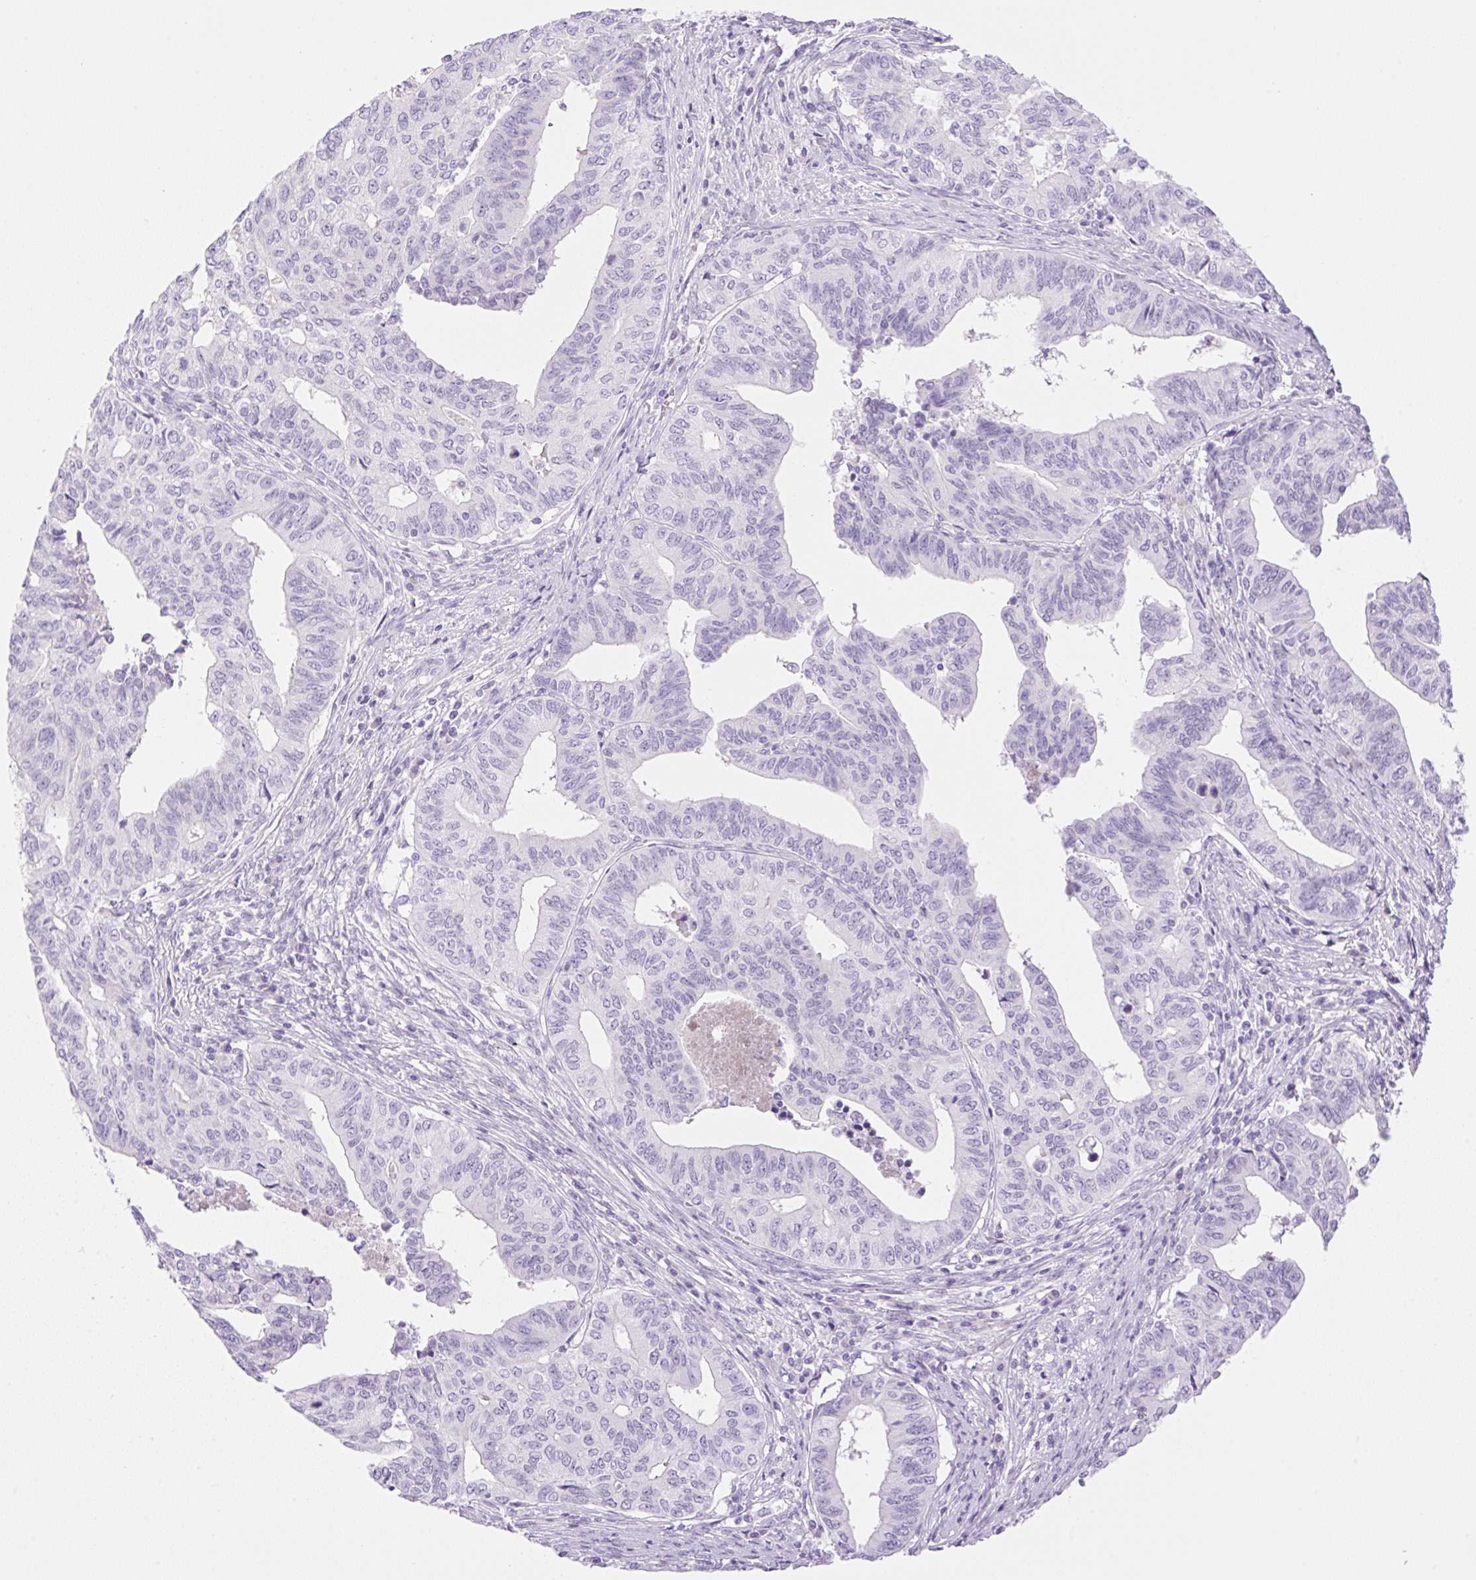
{"staining": {"intensity": "negative", "quantity": "none", "location": "none"}, "tissue": "endometrial cancer", "cell_type": "Tumor cells", "image_type": "cancer", "snomed": [{"axis": "morphology", "description": "Adenocarcinoma, NOS"}, {"axis": "topography", "description": "Endometrium"}], "caption": "Endometrial cancer was stained to show a protein in brown. There is no significant staining in tumor cells. The staining is performed using DAB brown chromogen with nuclei counter-stained in using hematoxylin.", "gene": "PALM3", "patient": {"sex": "female", "age": 65}}